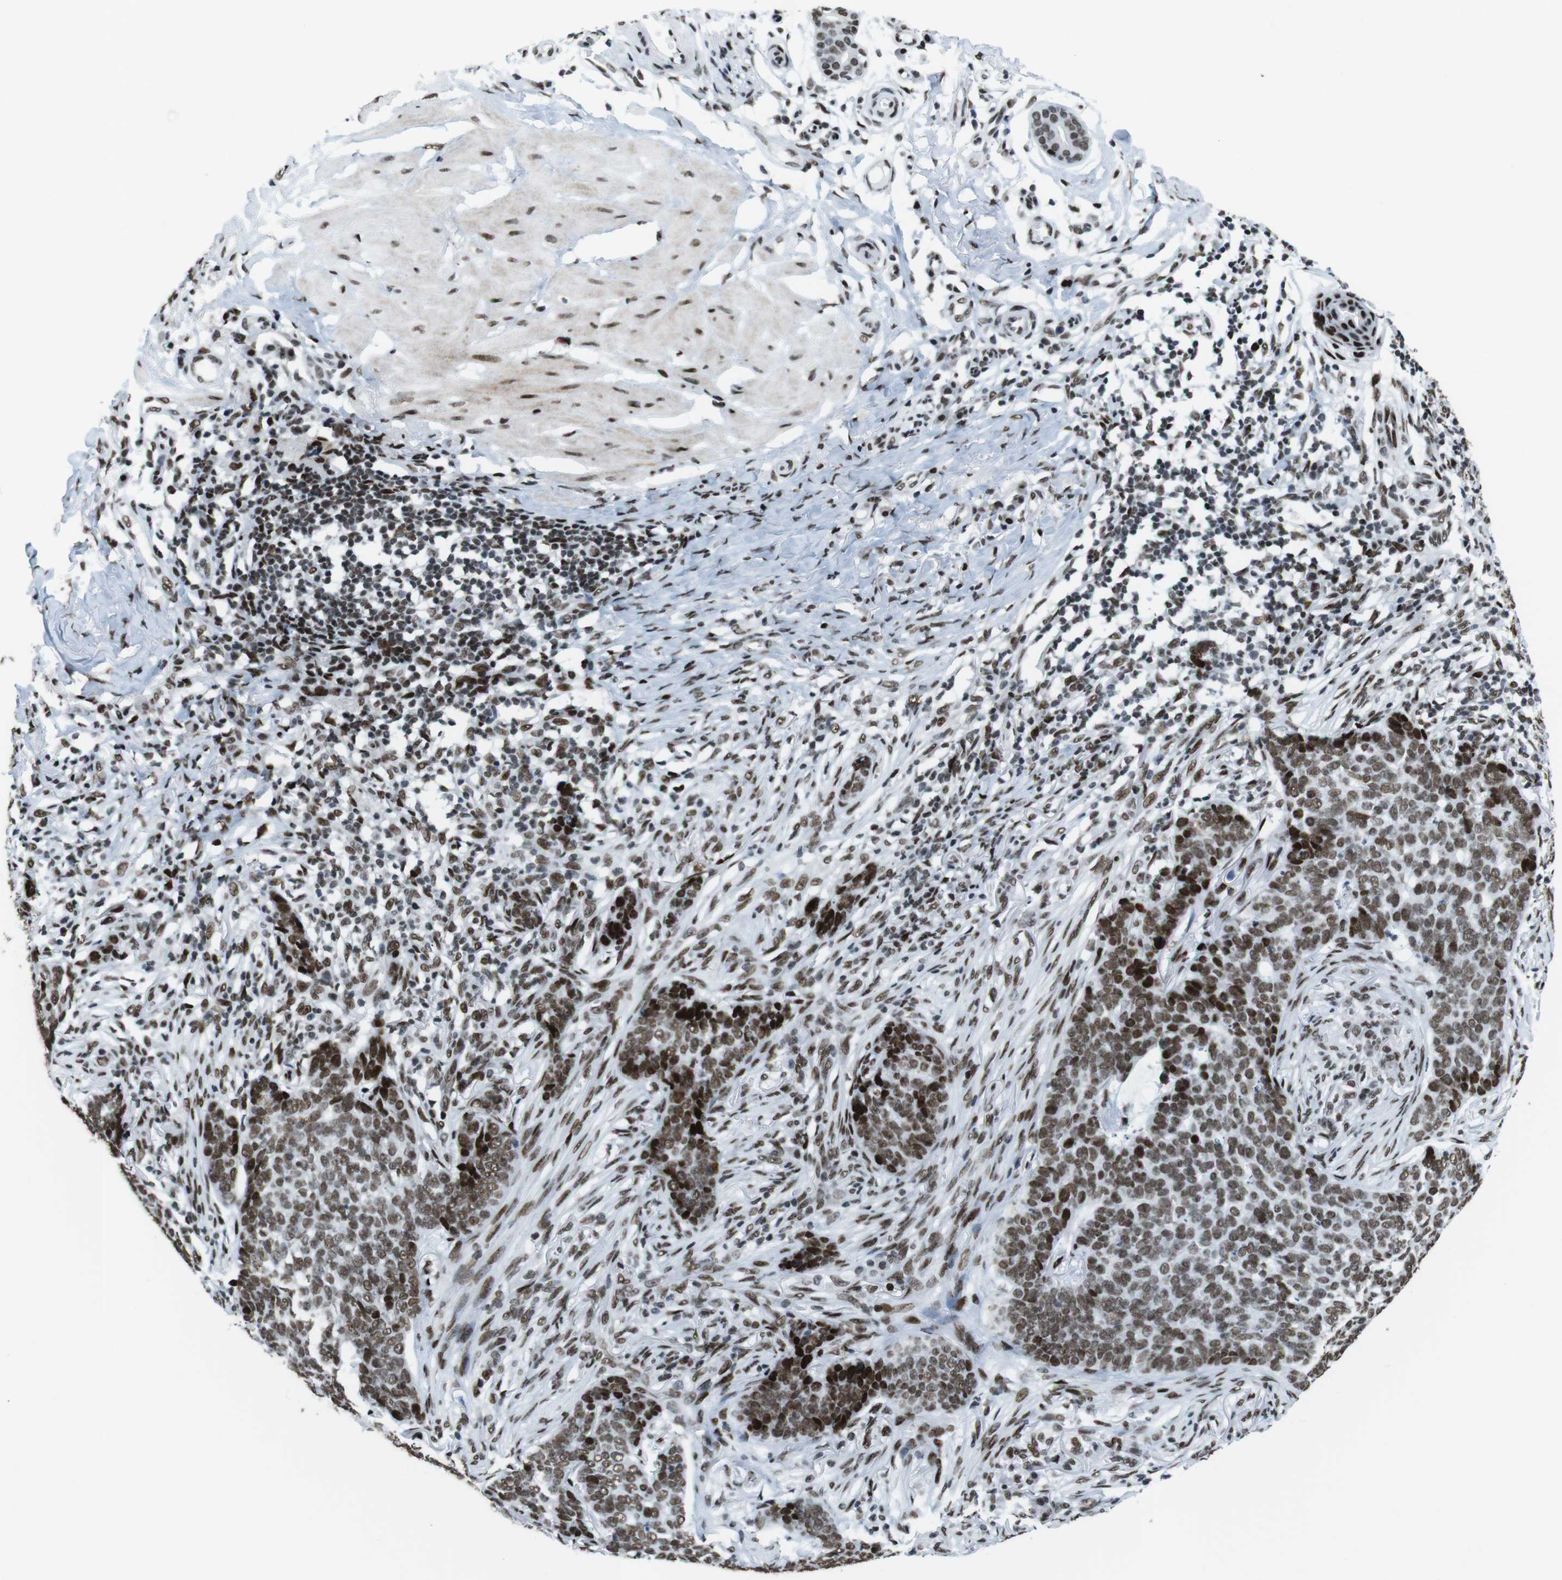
{"staining": {"intensity": "strong", "quantity": ">75%", "location": "nuclear"}, "tissue": "skin cancer", "cell_type": "Tumor cells", "image_type": "cancer", "snomed": [{"axis": "morphology", "description": "Basal cell carcinoma"}, {"axis": "topography", "description": "Skin"}], "caption": "Skin cancer stained with immunohistochemistry (IHC) demonstrates strong nuclear expression in about >75% of tumor cells.", "gene": "CITED2", "patient": {"sex": "male", "age": 85}}